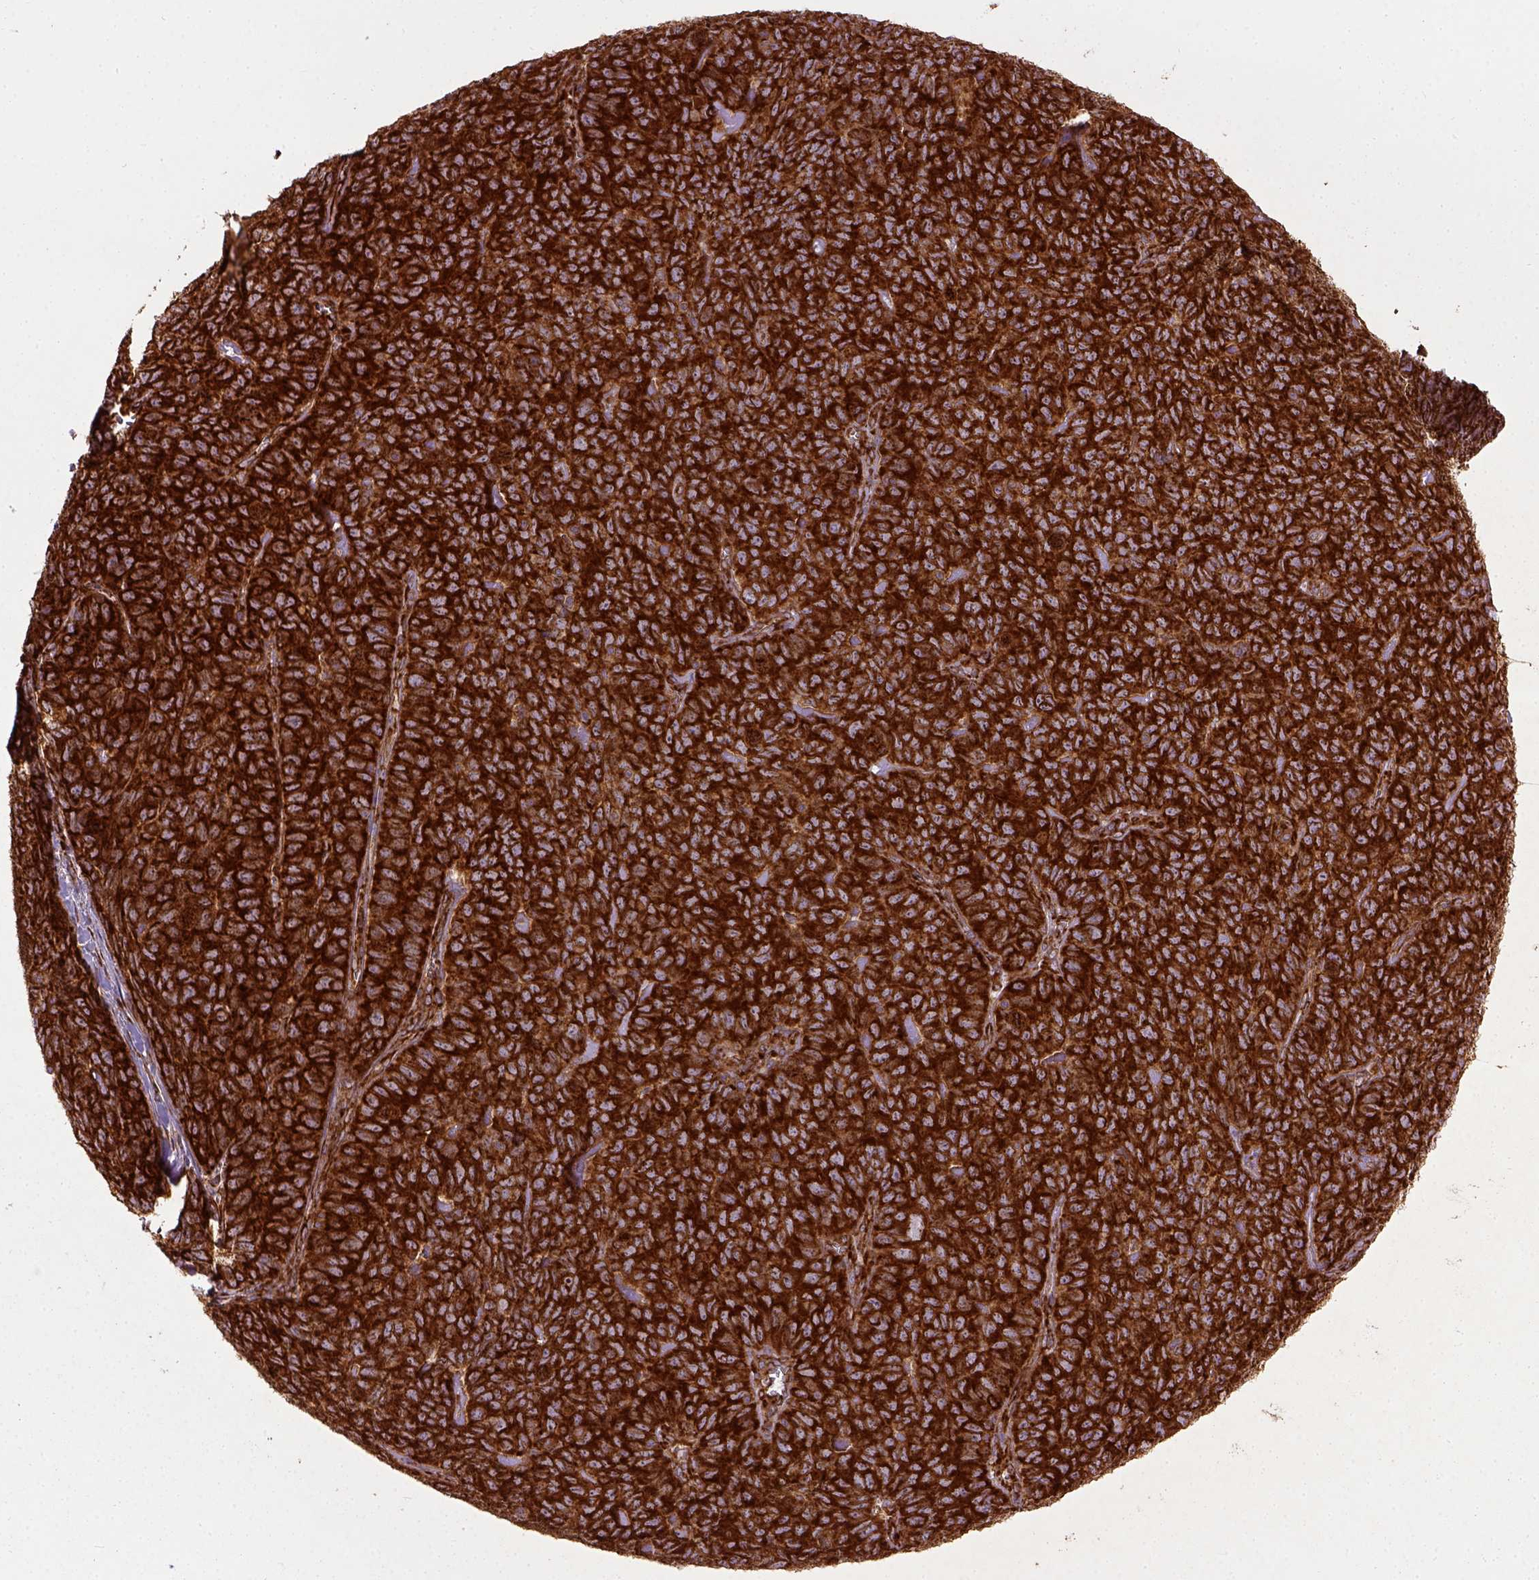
{"staining": {"intensity": "strong", "quantity": ">75%", "location": "cytoplasmic/membranous"}, "tissue": "skin cancer", "cell_type": "Tumor cells", "image_type": "cancer", "snomed": [{"axis": "morphology", "description": "Squamous cell carcinoma, NOS"}, {"axis": "topography", "description": "Skin"}, {"axis": "topography", "description": "Anal"}], "caption": "Tumor cells exhibit strong cytoplasmic/membranous expression in about >75% of cells in skin cancer (squamous cell carcinoma). (DAB IHC, brown staining for protein, blue staining for nuclei).", "gene": "CAPRIN1", "patient": {"sex": "female", "age": 51}}